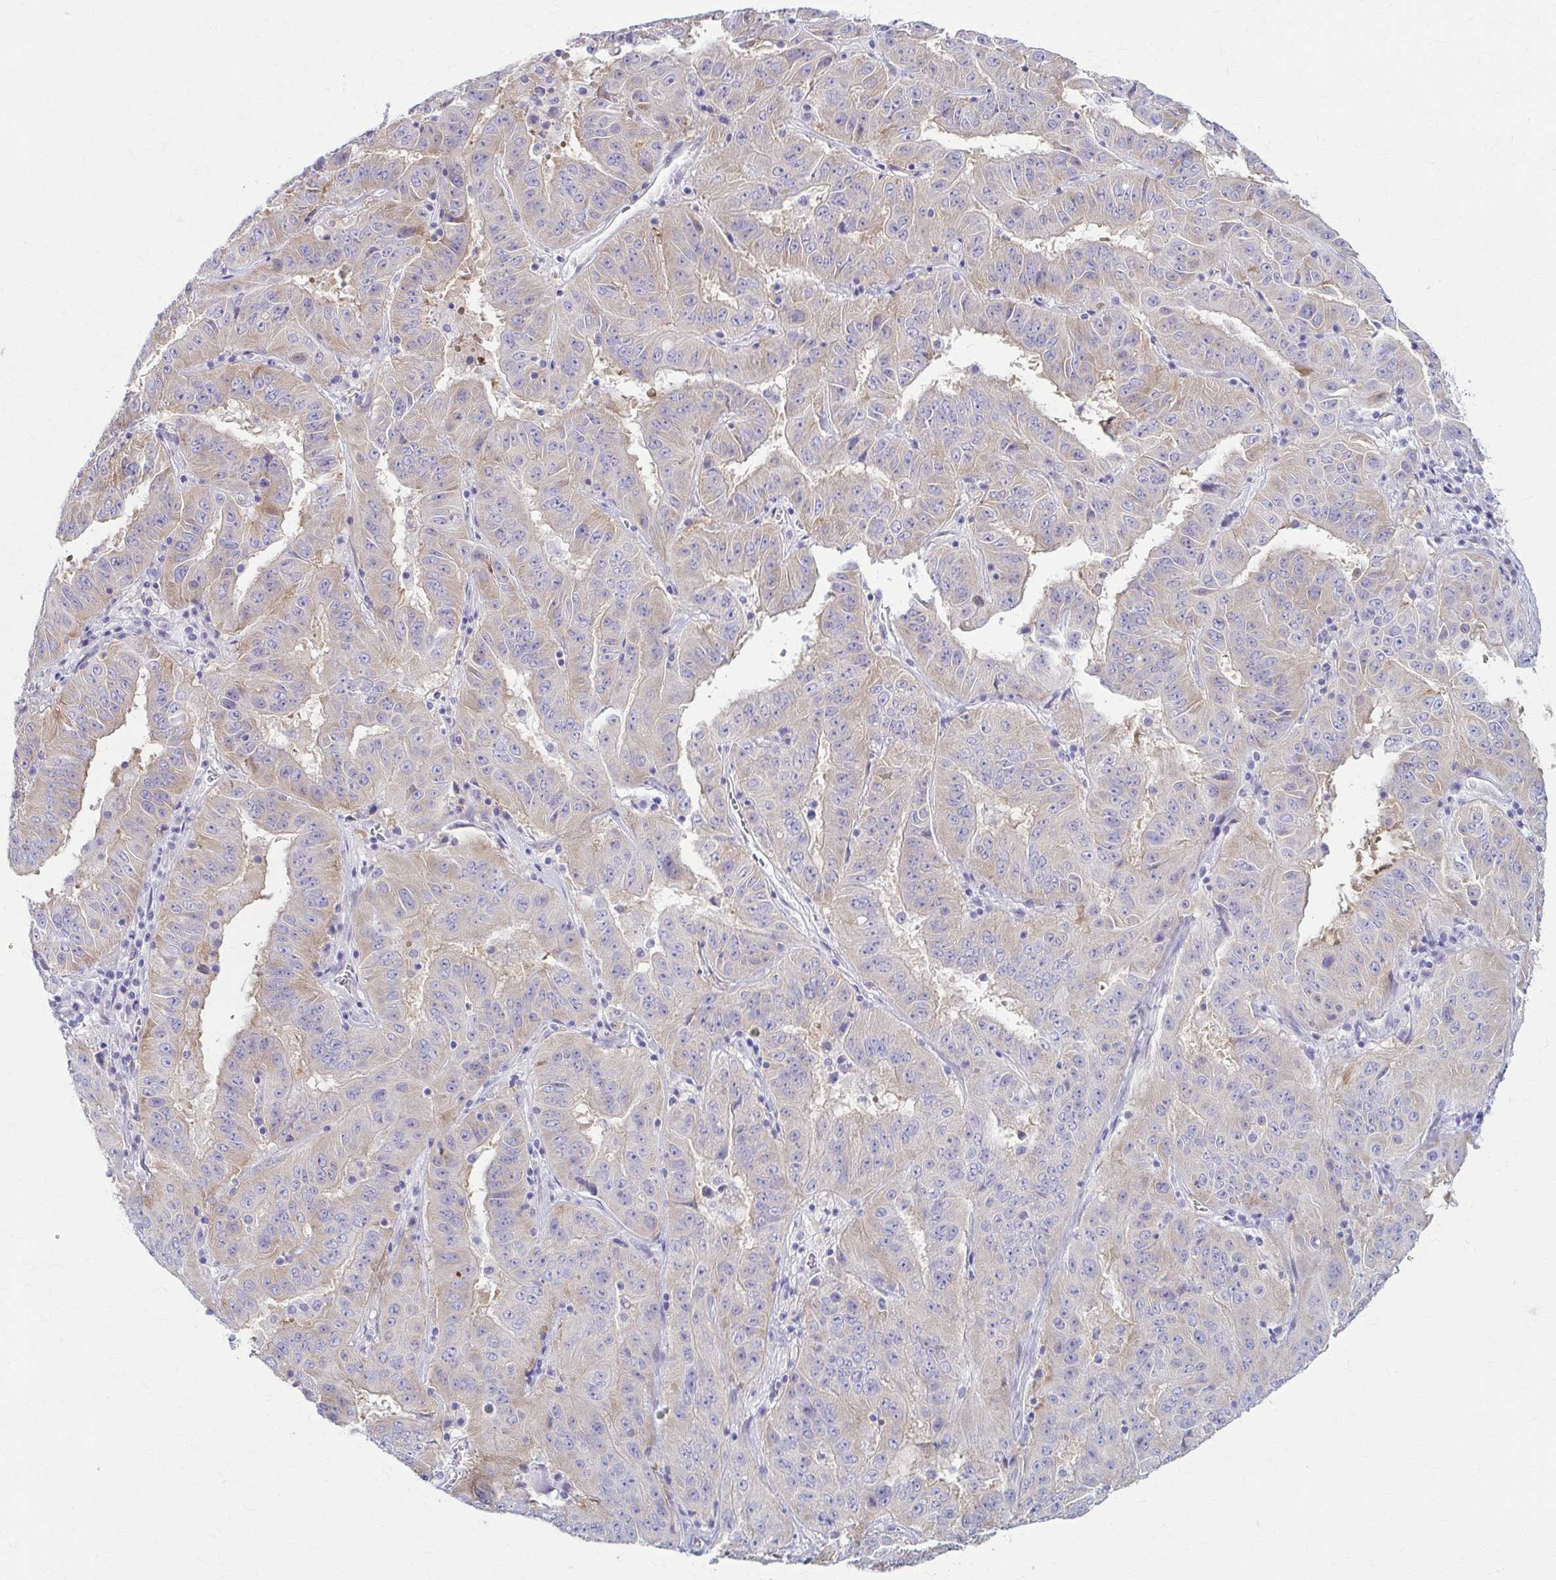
{"staining": {"intensity": "weak", "quantity": "<25%", "location": "cytoplasmic/membranous"}, "tissue": "pancreatic cancer", "cell_type": "Tumor cells", "image_type": "cancer", "snomed": [{"axis": "morphology", "description": "Adenocarcinoma, NOS"}, {"axis": "topography", "description": "Pancreas"}], "caption": "IHC of adenocarcinoma (pancreatic) reveals no positivity in tumor cells. (Immunohistochemistry (ihc), brightfield microscopy, high magnification).", "gene": "PRKRA", "patient": {"sex": "male", "age": 63}}